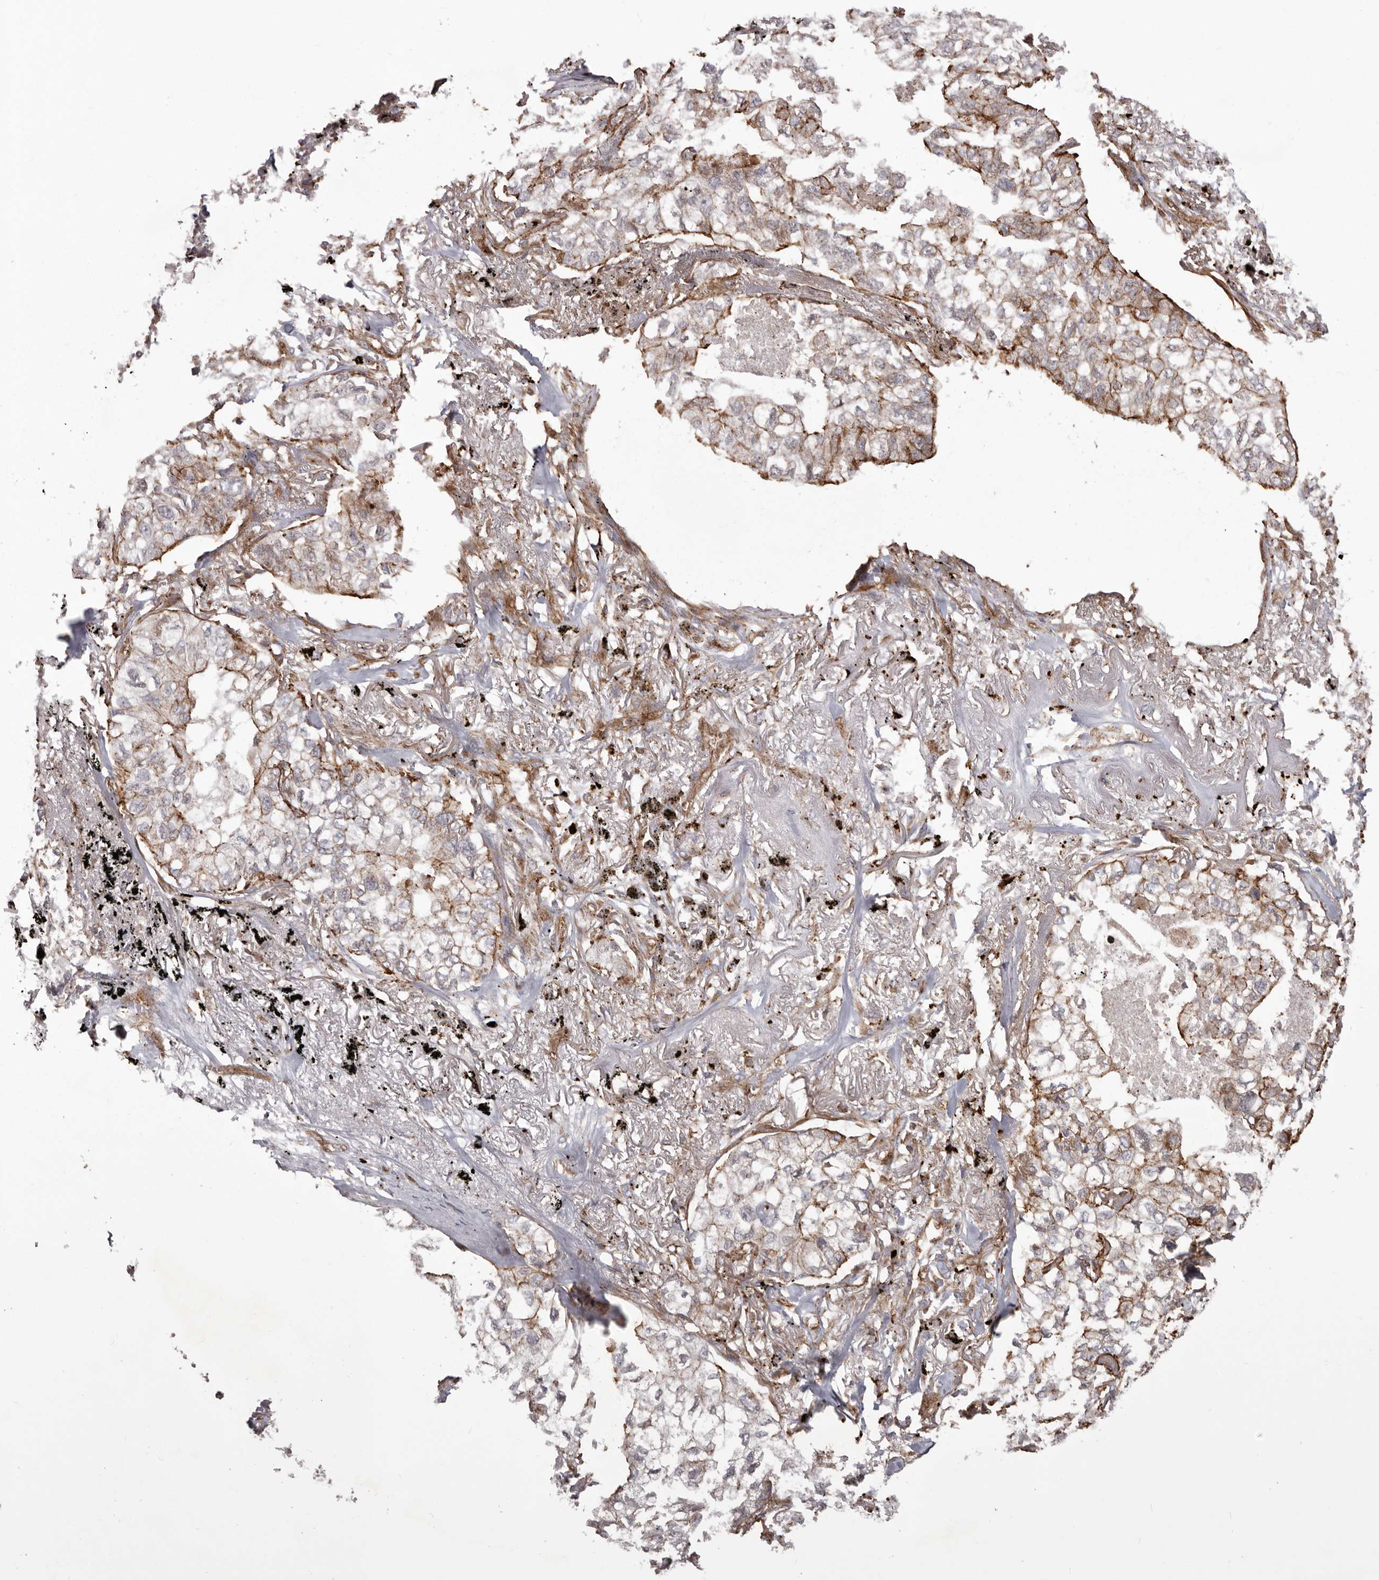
{"staining": {"intensity": "weak", "quantity": "25%-75%", "location": "cytoplasmic/membranous"}, "tissue": "lung cancer", "cell_type": "Tumor cells", "image_type": "cancer", "snomed": [{"axis": "morphology", "description": "Adenocarcinoma, NOS"}, {"axis": "topography", "description": "Lung"}], "caption": "Immunohistochemistry (IHC) of human adenocarcinoma (lung) demonstrates low levels of weak cytoplasmic/membranous expression in approximately 25%-75% of tumor cells.", "gene": "NUP43", "patient": {"sex": "male", "age": 65}}